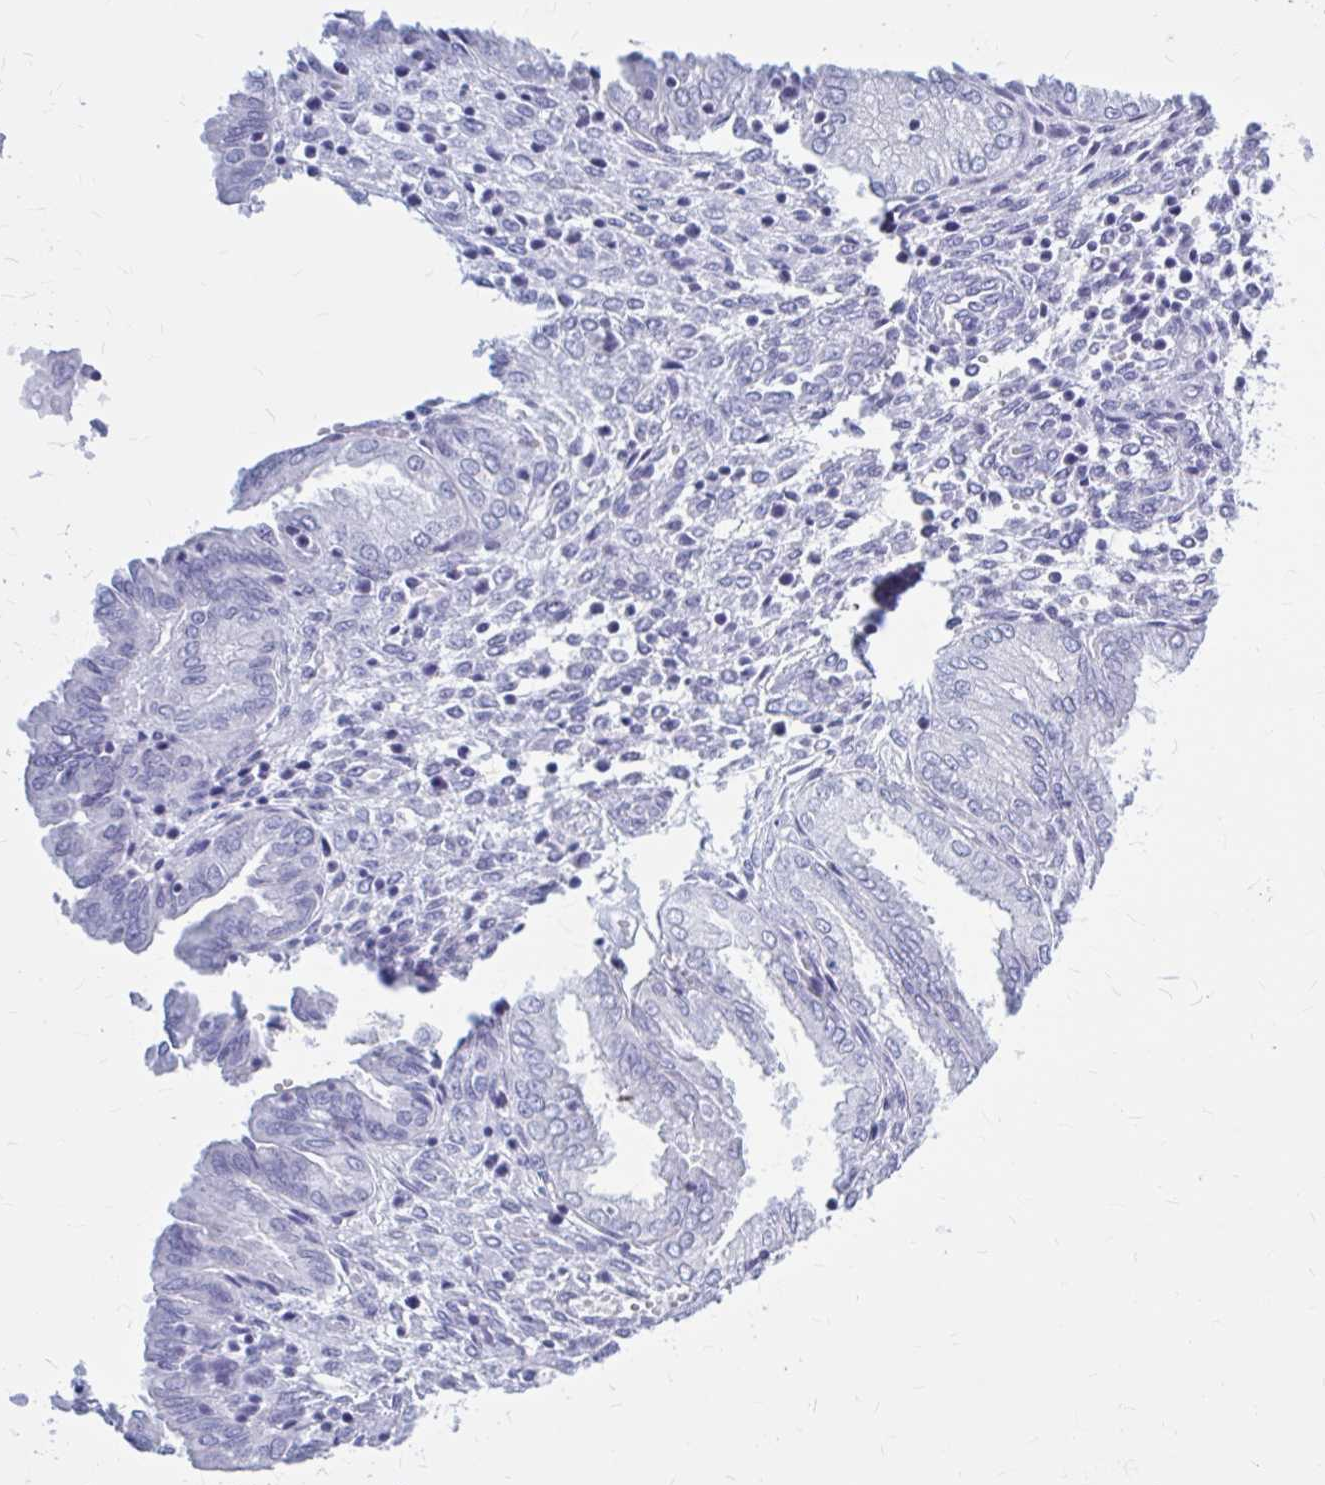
{"staining": {"intensity": "negative", "quantity": "none", "location": "none"}, "tissue": "endometrium", "cell_type": "Cells in endometrial stroma", "image_type": "normal", "snomed": [{"axis": "morphology", "description": "Normal tissue, NOS"}, {"axis": "topography", "description": "Endometrium"}], "caption": "Micrograph shows no protein positivity in cells in endometrial stroma of unremarkable endometrium. The staining is performed using DAB (3,3'-diaminobenzidine) brown chromogen with nuclei counter-stained in using hematoxylin.", "gene": "KLHDC7A", "patient": {"sex": "female", "age": 33}}